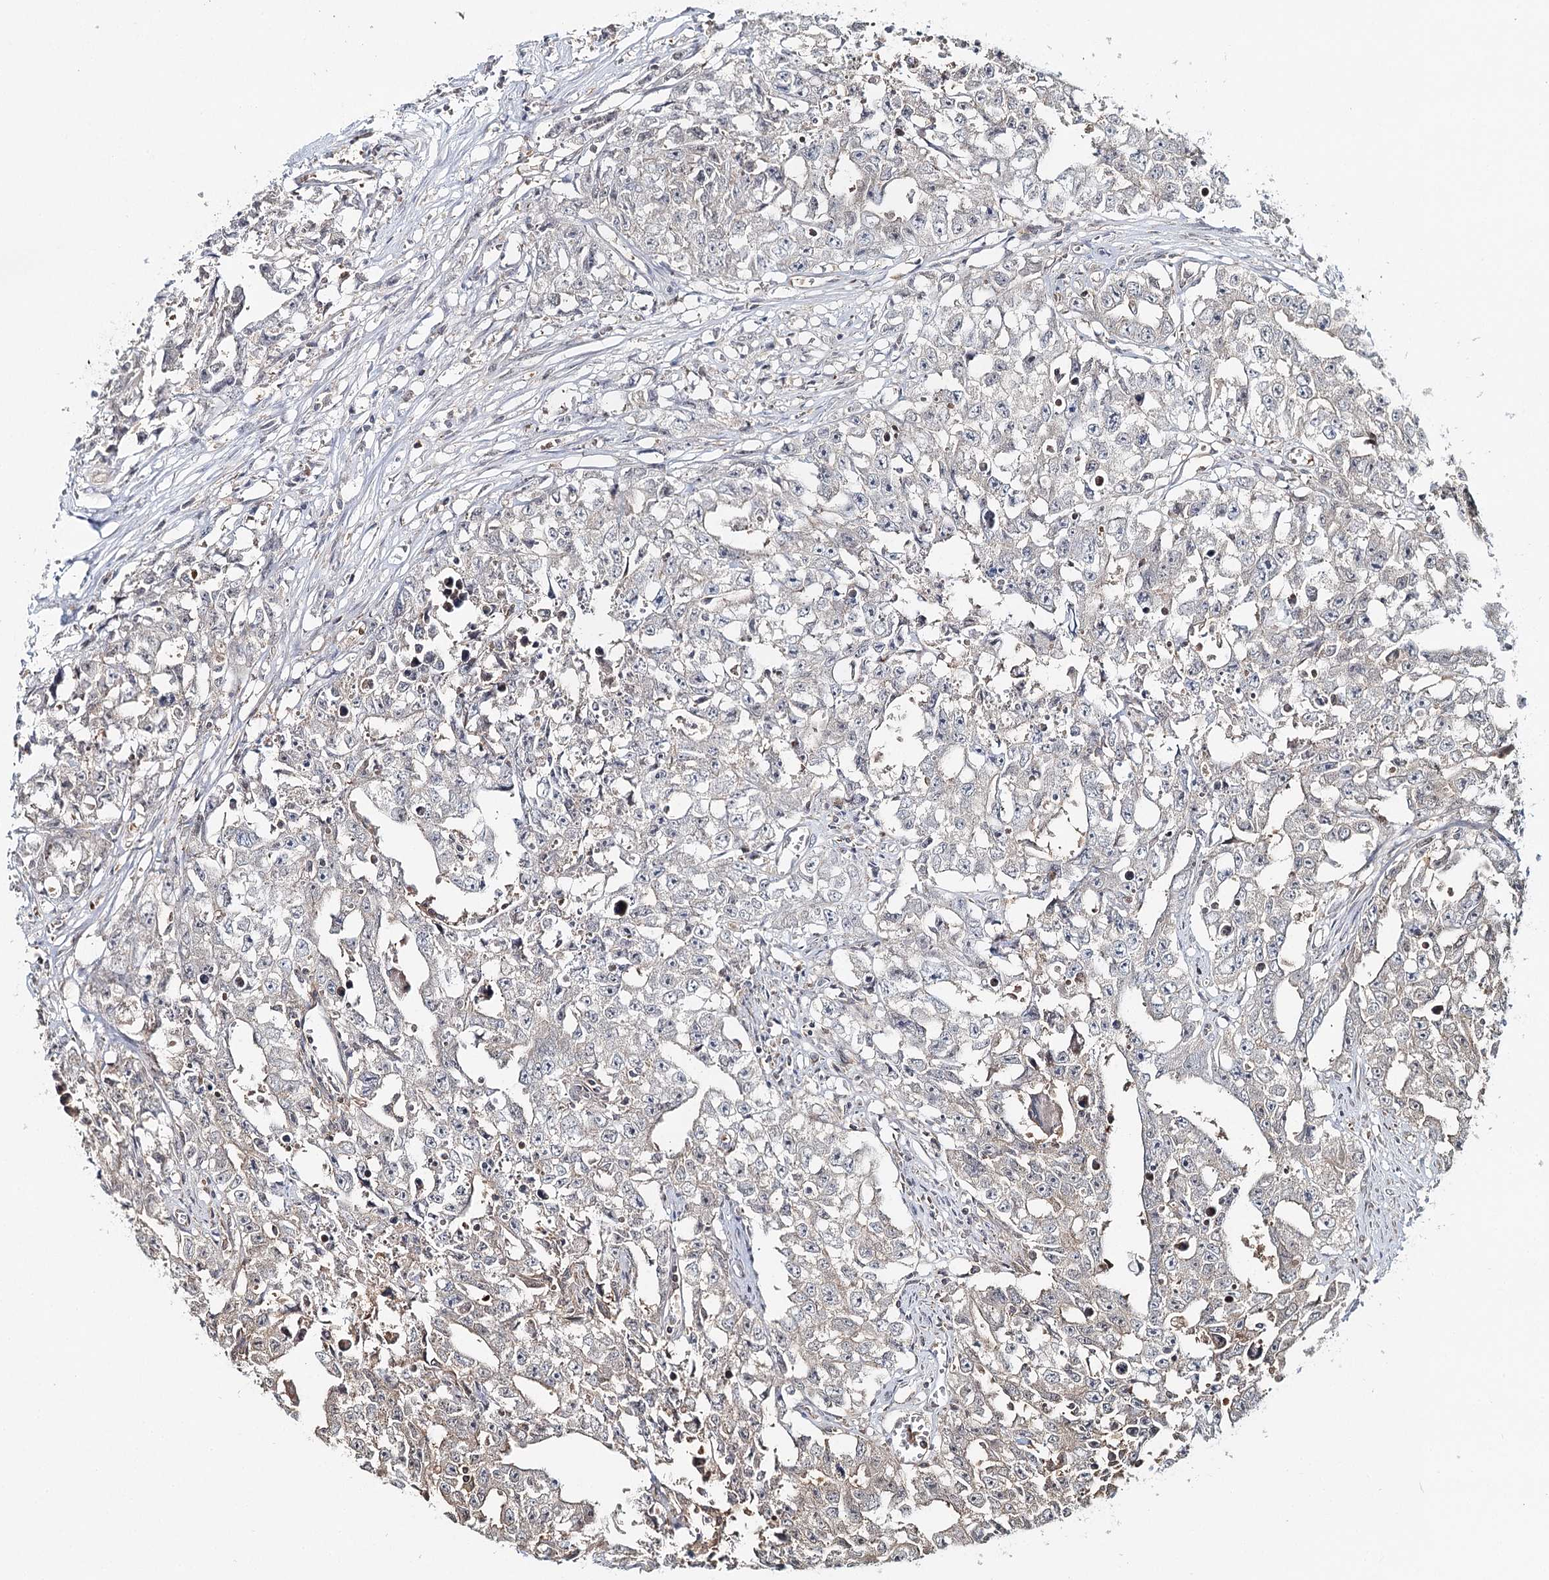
{"staining": {"intensity": "negative", "quantity": "none", "location": "none"}, "tissue": "testis cancer", "cell_type": "Tumor cells", "image_type": "cancer", "snomed": [{"axis": "morphology", "description": "Seminoma, NOS"}, {"axis": "morphology", "description": "Carcinoma, Embryonal, NOS"}, {"axis": "topography", "description": "Testis"}], "caption": "An image of embryonal carcinoma (testis) stained for a protein demonstrates no brown staining in tumor cells. (DAB (3,3'-diaminobenzidine) immunohistochemistry, high magnification).", "gene": "FAM120B", "patient": {"sex": "male", "age": 43}}